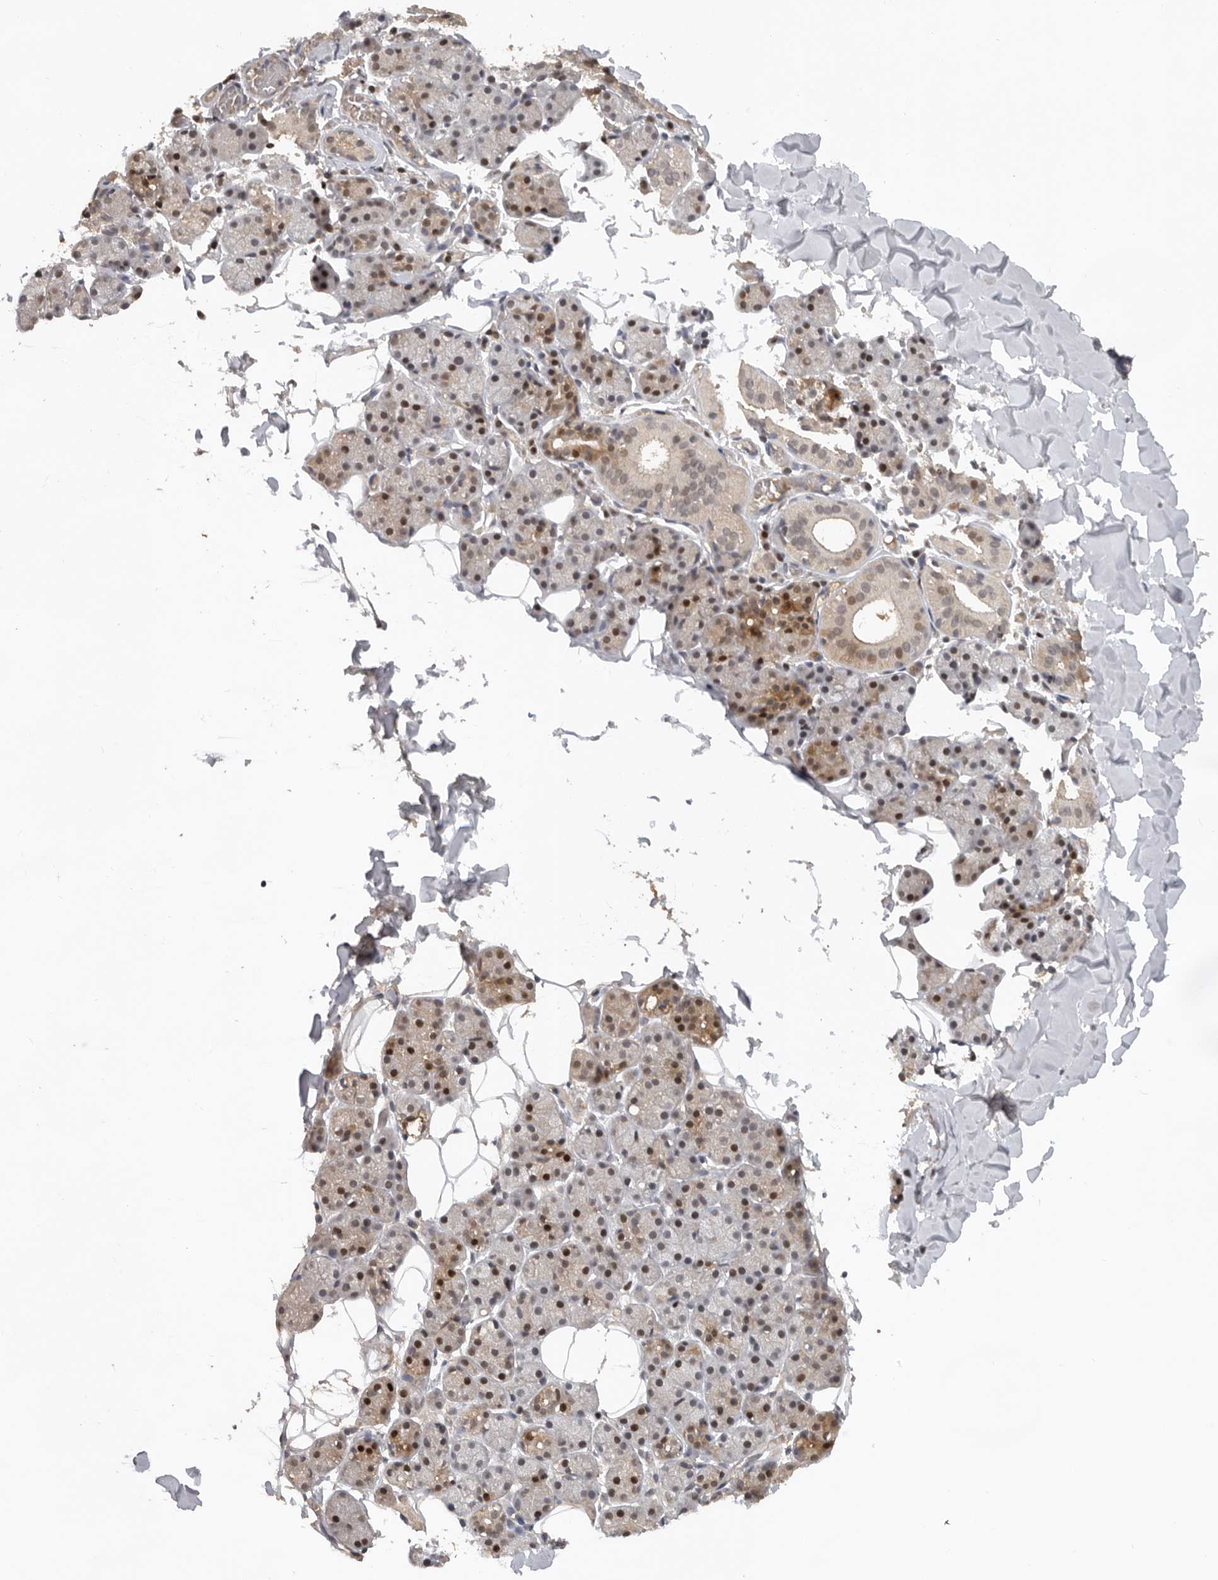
{"staining": {"intensity": "strong", "quantity": "25%-75%", "location": "cytoplasmic/membranous,nuclear"}, "tissue": "salivary gland", "cell_type": "Glandular cells", "image_type": "normal", "snomed": [{"axis": "morphology", "description": "Normal tissue, NOS"}, {"axis": "topography", "description": "Salivary gland"}], "caption": "Benign salivary gland was stained to show a protein in brown. There is high levels of strong cytoplasmic/membranous,nuclear positivity in about 25%-75% of glandular cells. The staining was performed using DAB (3,3'-diaminobenzidine) to visualize the protein expression in brown, while the nuclei were stained in blue with hematoxylin (Magnification: 20x).", "gene": "HENMT1", "patient": {"sex": "female", "age": 33}}